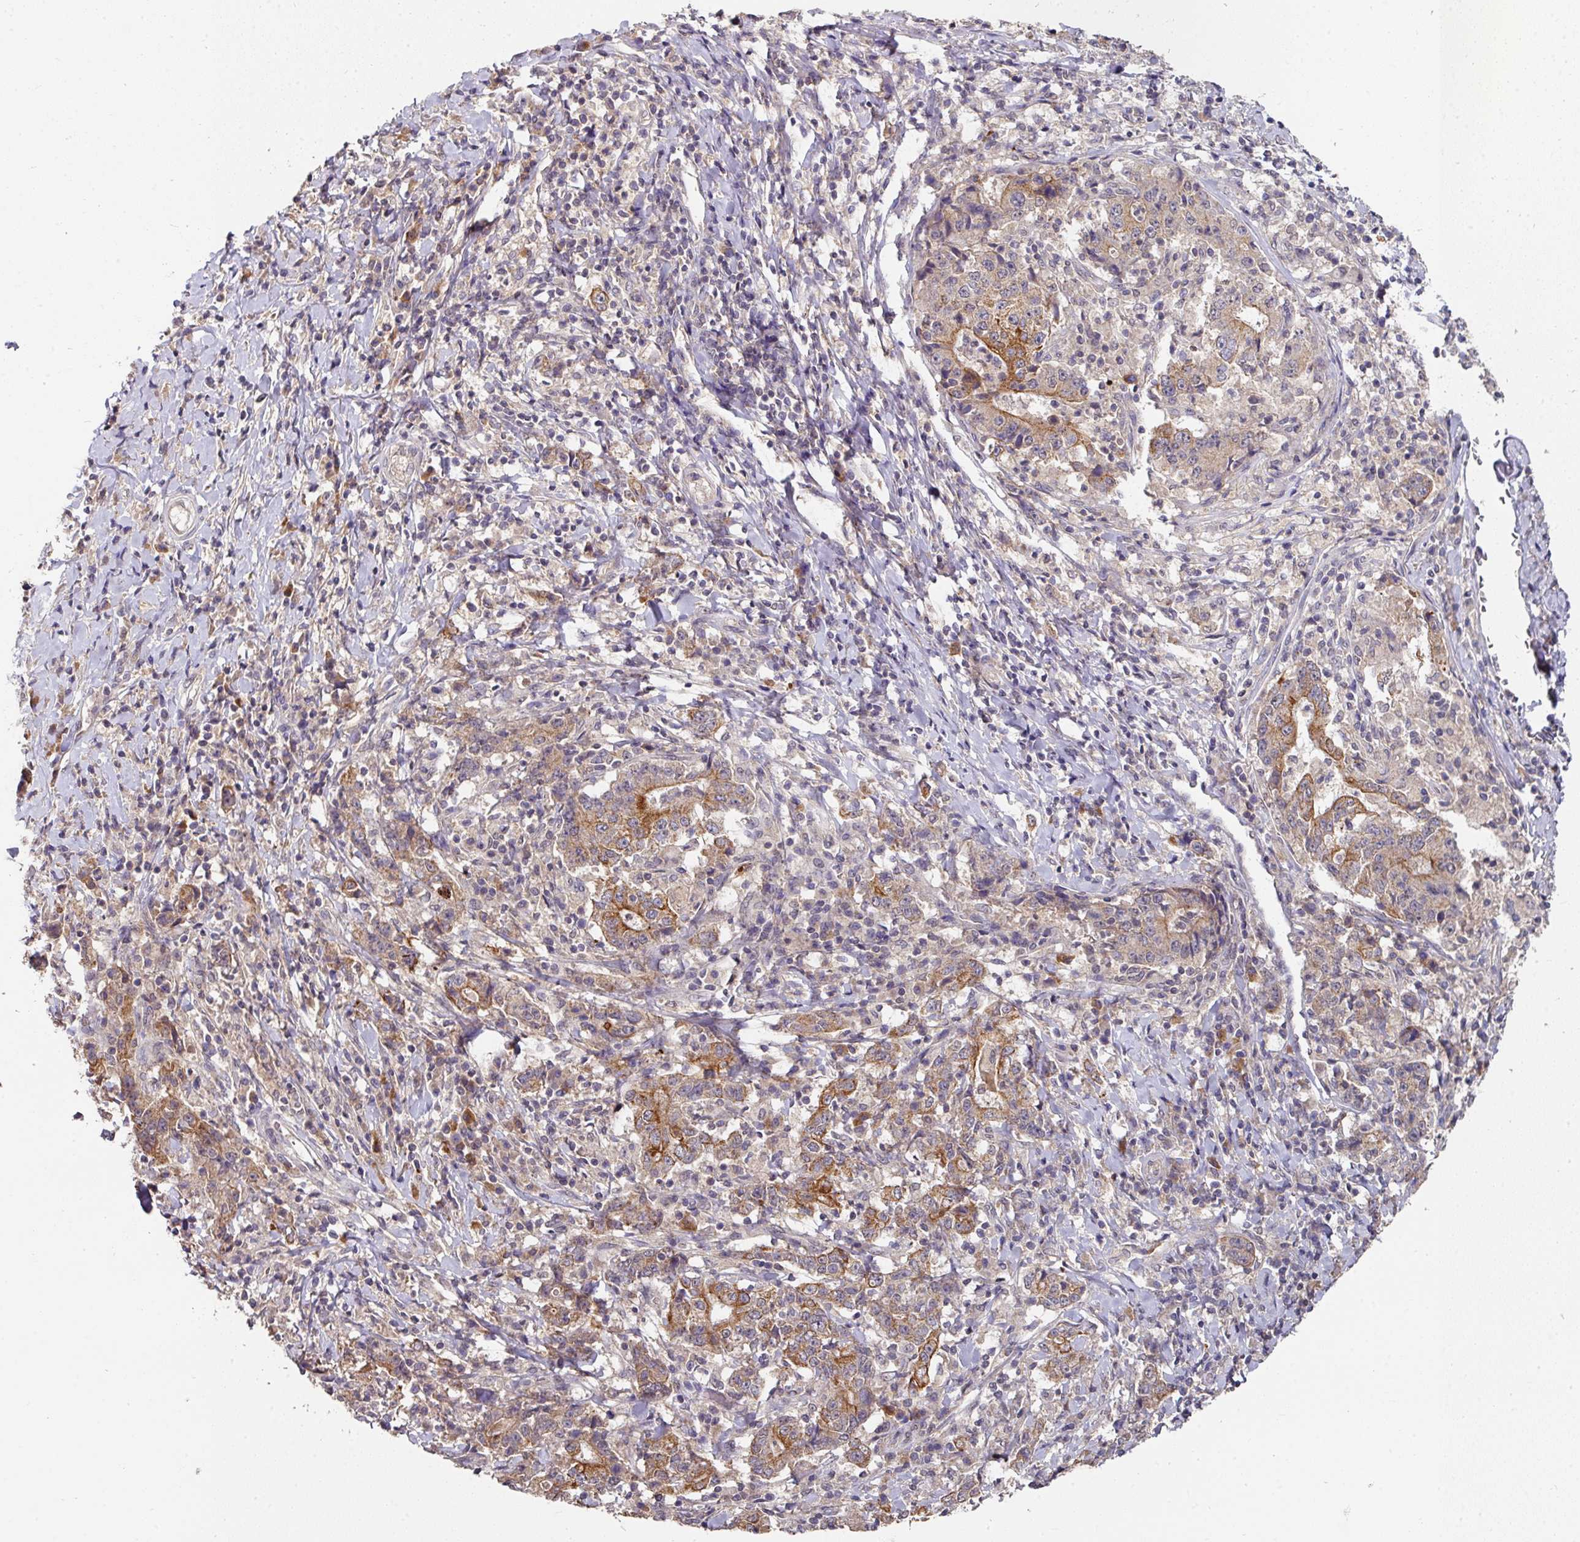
{"staining": {"intensity": "moderate", "quantity": ">75%", "location": "cytoplasmic/membranous"}, "tissue": "stomach cancer", "cell_type": "Tumor cells", "image_type": "cancer", "snomed": [{"axis": "morphology", "description": "Normal tissue, NOS"}, {"axis": "morphology", "description": "Adenocarcinoma, NOS"}, {"axis": "topography", "description": "Stomach, upper"}, {"axis": "topography", "description": "Stomach"}], "caption": "Immunohistochemical staining of adenocarcinoma (stomach) displays medium levels of moderate cytoplasmic/membranous positivity in about >75% of tumor cells.", "gene": "EXTL3", "patient": {"sex": "male", "age": 59}}